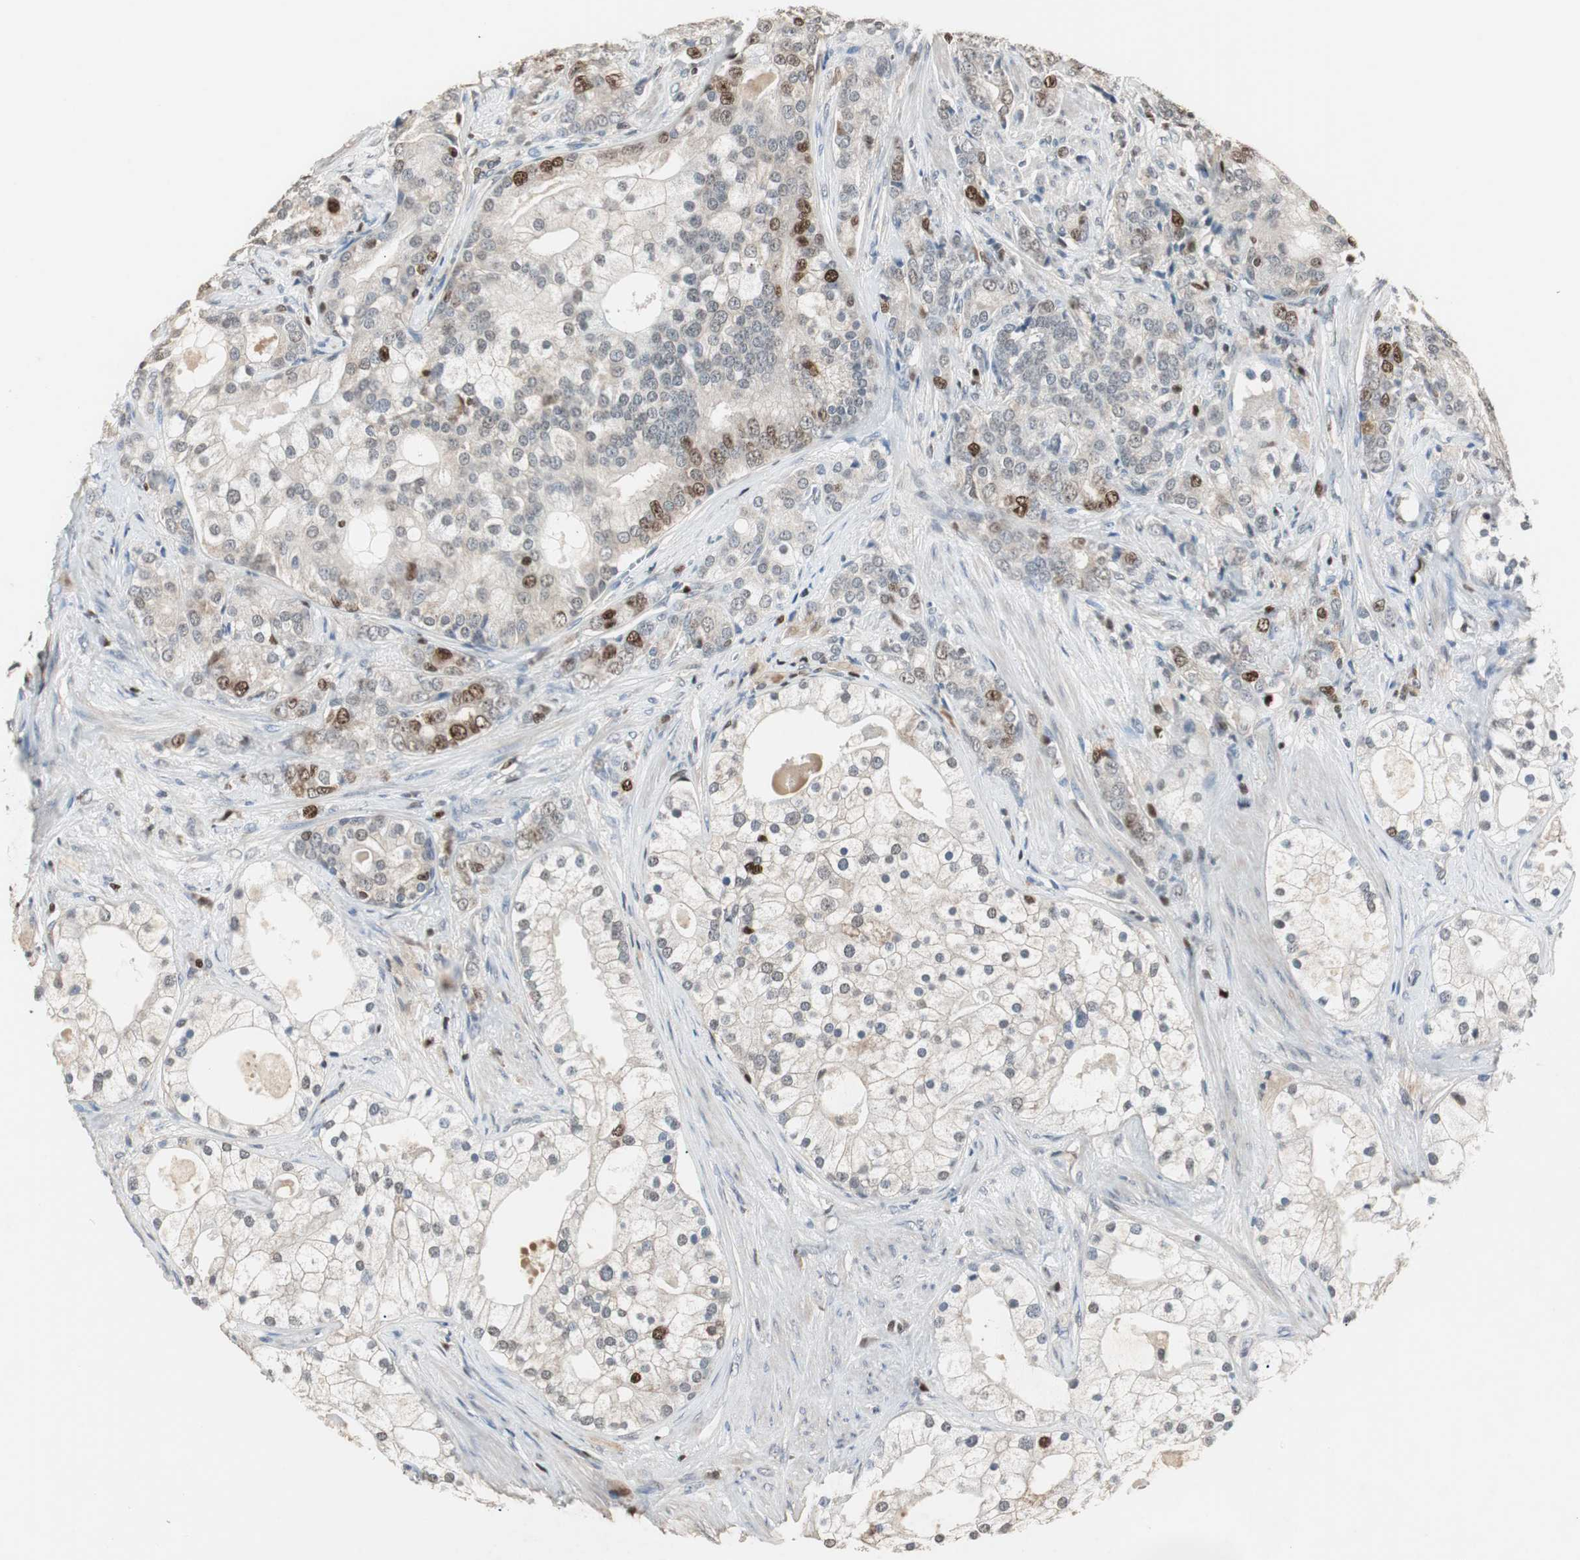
{"staining": {"intensity": "strong", "quantity": "<25%", "location": "nuclear"}, "tissue": "prostate cancer", "cell_type": "Tumor cells", "image_type": "cancer", "snomed": [{"axis": "morphology", "description": "Adenocarcinoma, Low grade"}, {"axis": "topography", "description": "Prostate"}], "caption": "Protein staining of prostate low-grade adenocarcinoma tissue exhibits strong nuclear staining in approximately <25% of tumor cells.", "gene": "FEN1", "patient": {"sex": "male", "age": 58}}